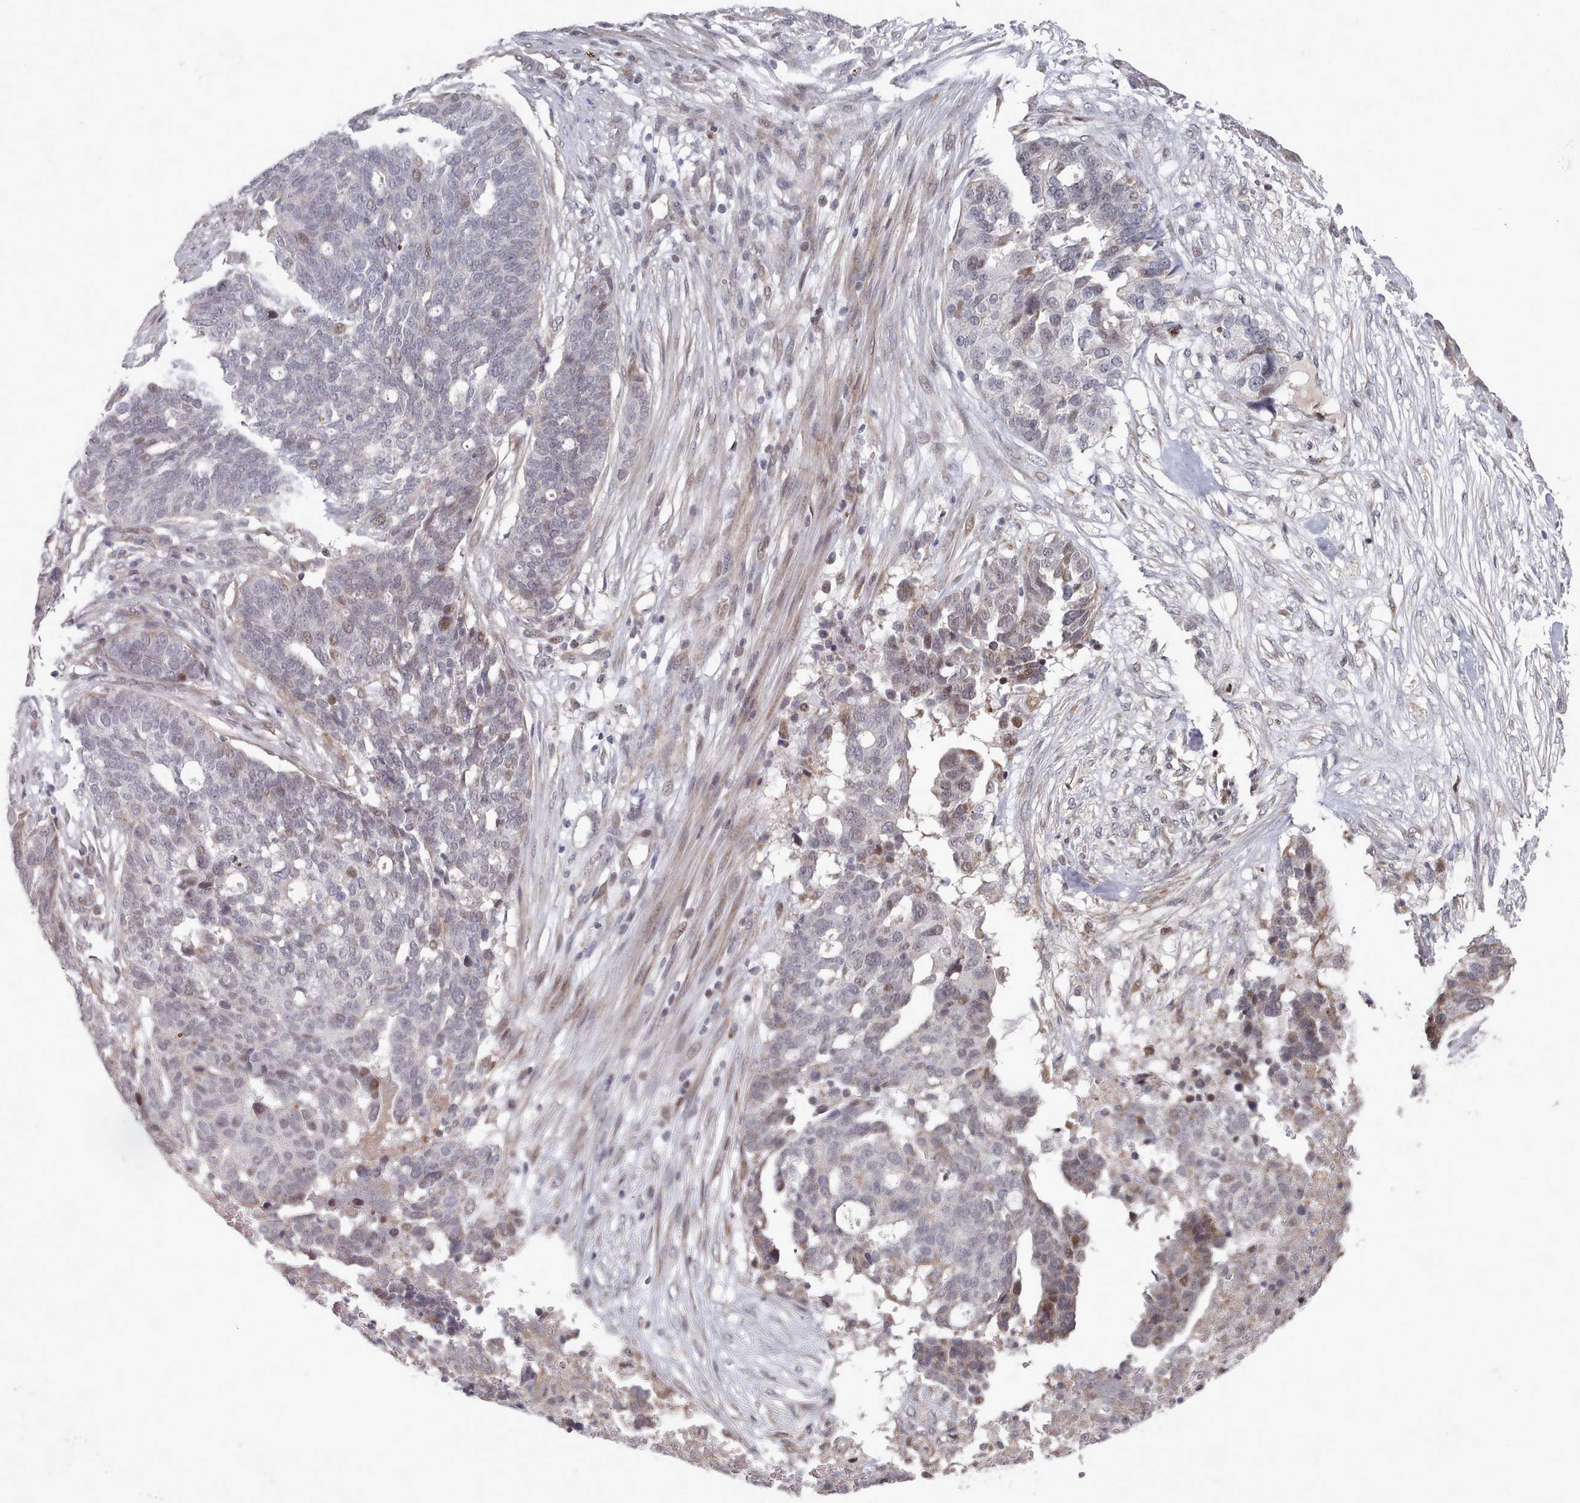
{"staining": {"intensity": "negative", "quantity": "none", "location": "none"}, "tissue": "ovarian cancer", "cell_type": "Tumor cells", "image_type": "cancer", "snomed": [{"axis": "morphology", "description": "Cystadenocarcinoma, serous, NOS"}, {"axis": "topography", "description": "Ovary"}], "caption": "An image of human ovarian serous cystadenocarcinoma is negative for staining in tumor cells. Brightfield microscopy of immunohistochemistry stained with DAB (brown) and hematoxylin (blue), captured at high magnification.", "gene": "CPSF4", "patient": {"sex": "female", "age": 59}}